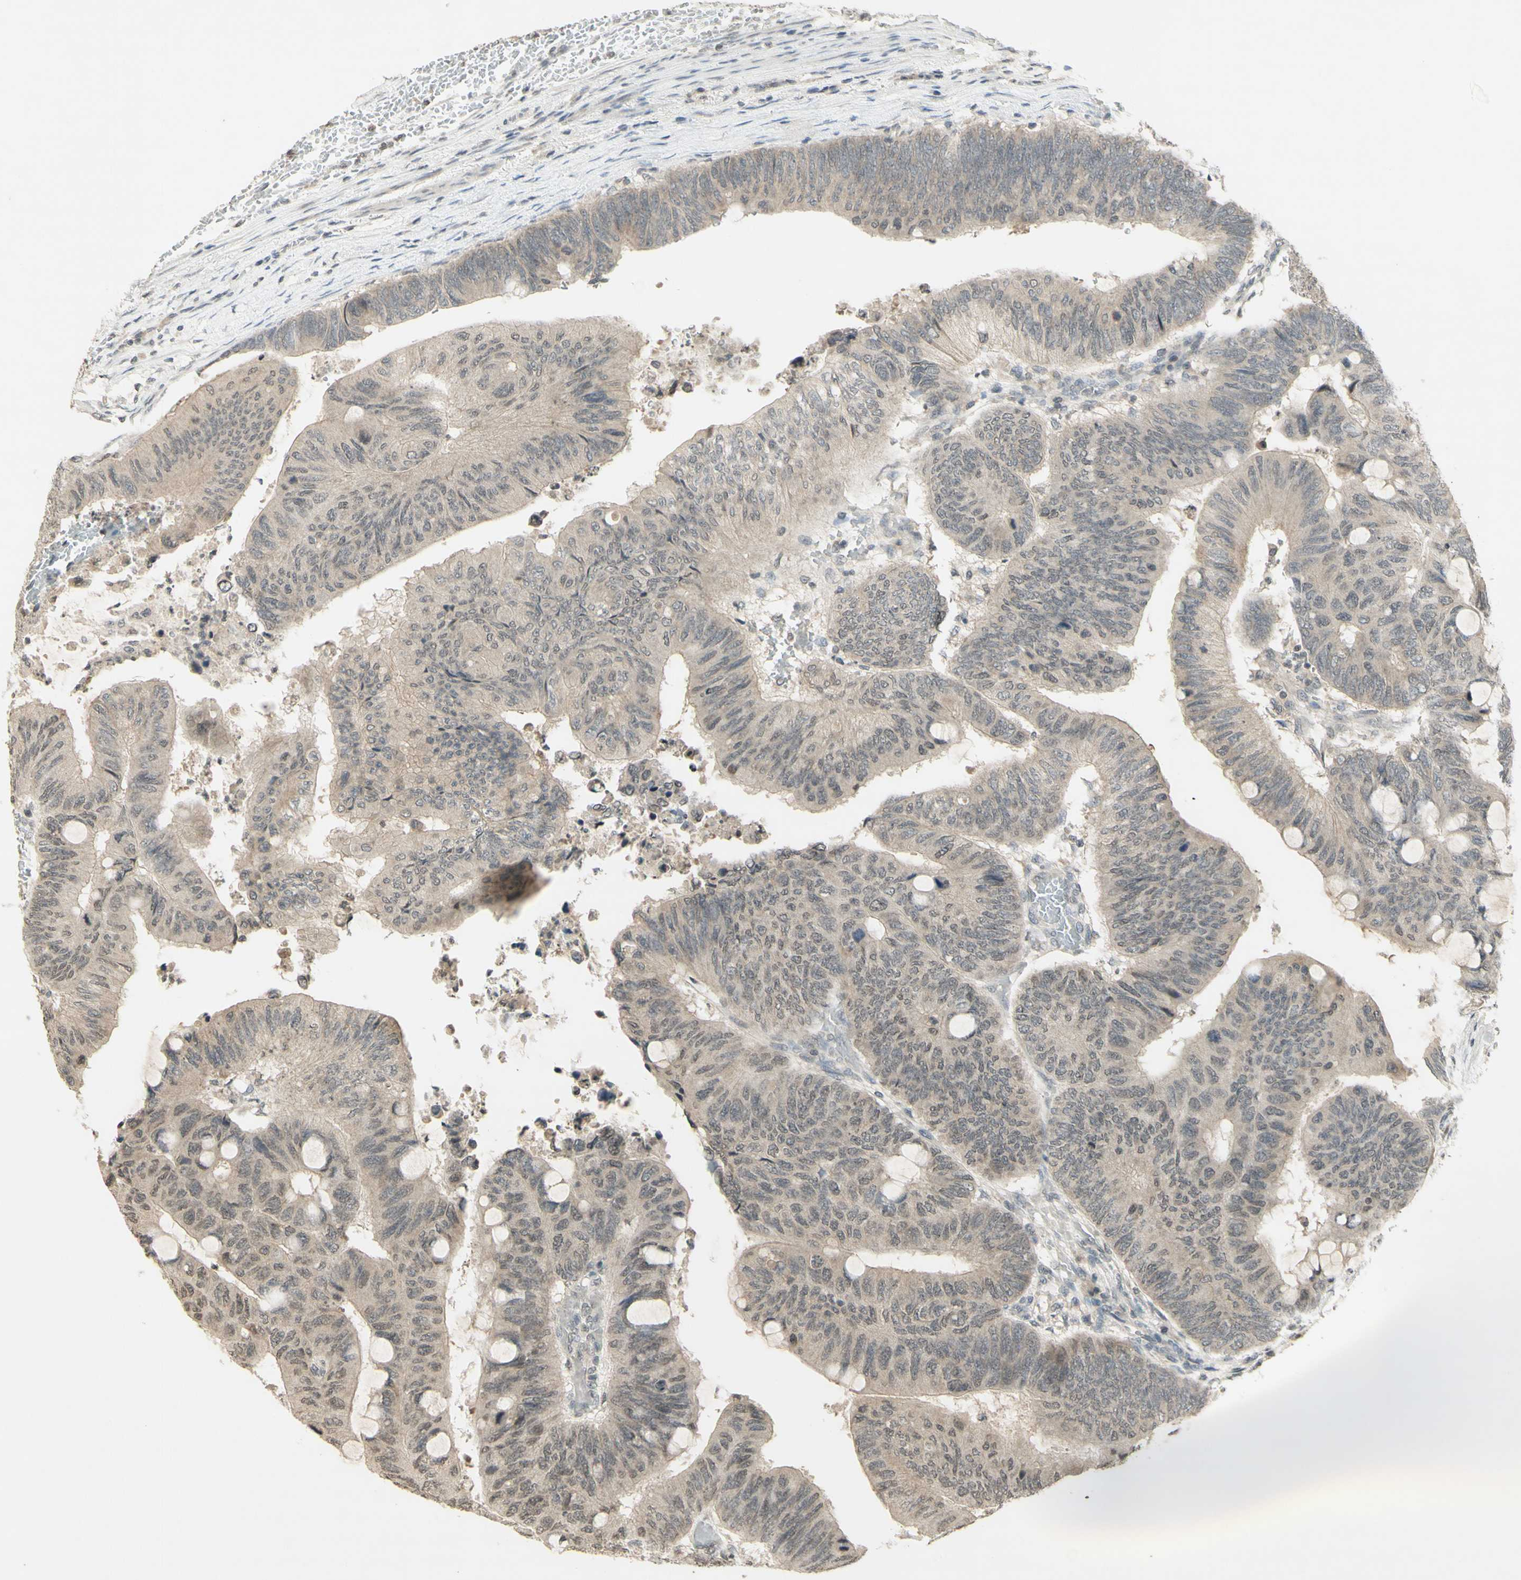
{"staining": {"intensity": "weak", "quantity": ">75%", "location": "cytoplasmic/membranous"}, "tissue": "colorectal cancer", "cell_type": "Tumor cells", "image_type": "cancer", "snomed": [{"axis": "morphology", "description": "Normal tissue, NOS"}, {"axis": "morphology", "description": "Adenocarcinoma, NOS"}, {"axis": "topography", "description": "Rectum"}, {"axis": "topography", "description": "Peripheral nerve tissue"}], "caption": "A high-resolution photomicrograph shows immunohistochemistry staining of adenocarcinoma (colorectal), which displays weak cytoplasmic/membranous expression in about >75% of tumor cells.", "gene": "GLI1", "patient": {"sex": "male", "age": 92}}